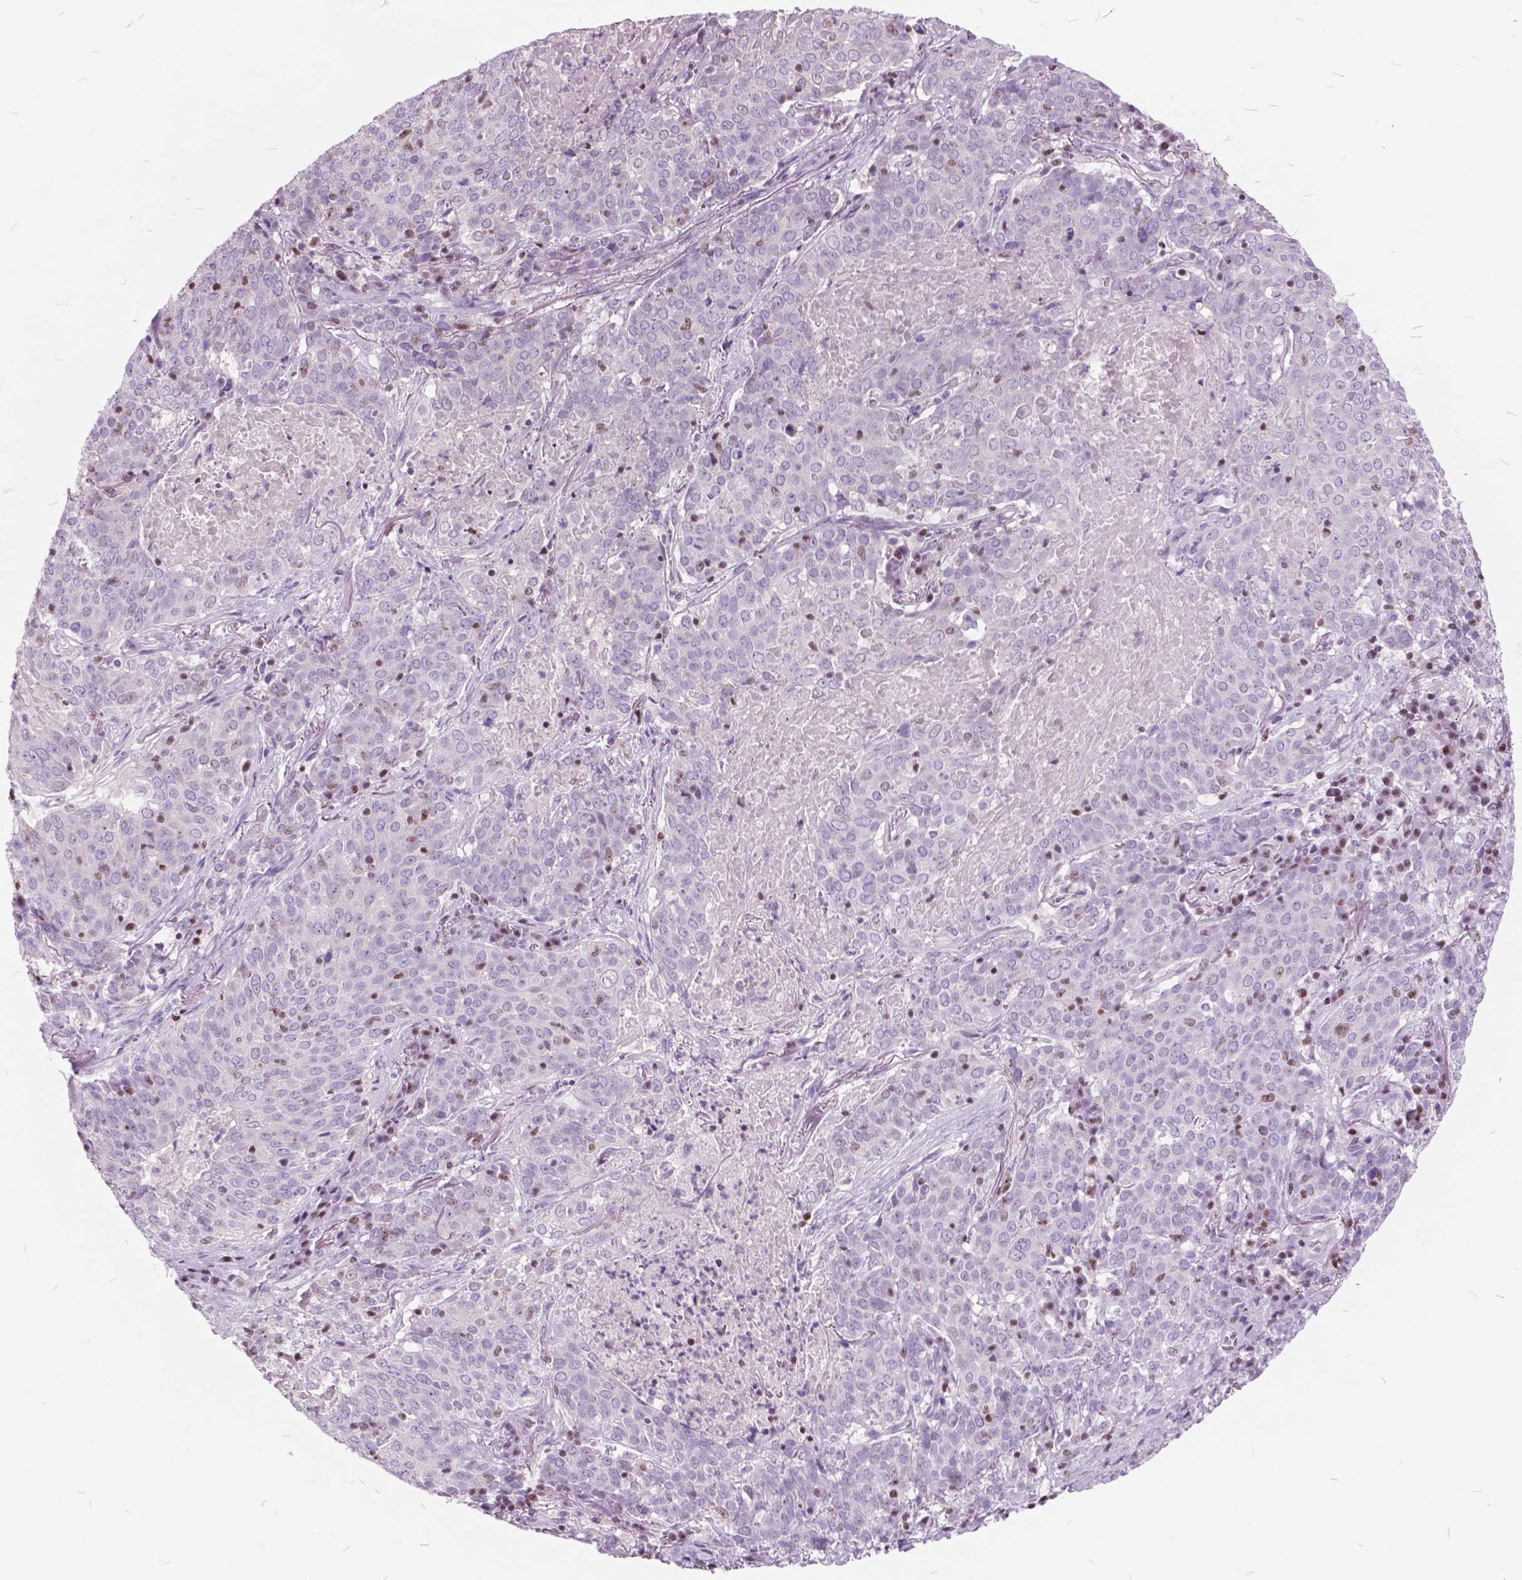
{"staining": {"intensity": "negative", "quantity": "none", "location": "none"}, "tissue": "lung cancer", "cell_type": "Tumor cells", "image_type": "cancer", "snomed": [{"axis": "morphology", "description": "Squamous cell carcinoma, NOS"}, {"axis": "topography", "description": "Lung"}], "caption": "High power microscopy micrograph of an immunohistochemistry histopathology image of lung cancer (squamous cell carcinoma), revealing no significant staining in tumor cells.", "gene": "SP140", "patient": {"sex": "male", "age": 82}}